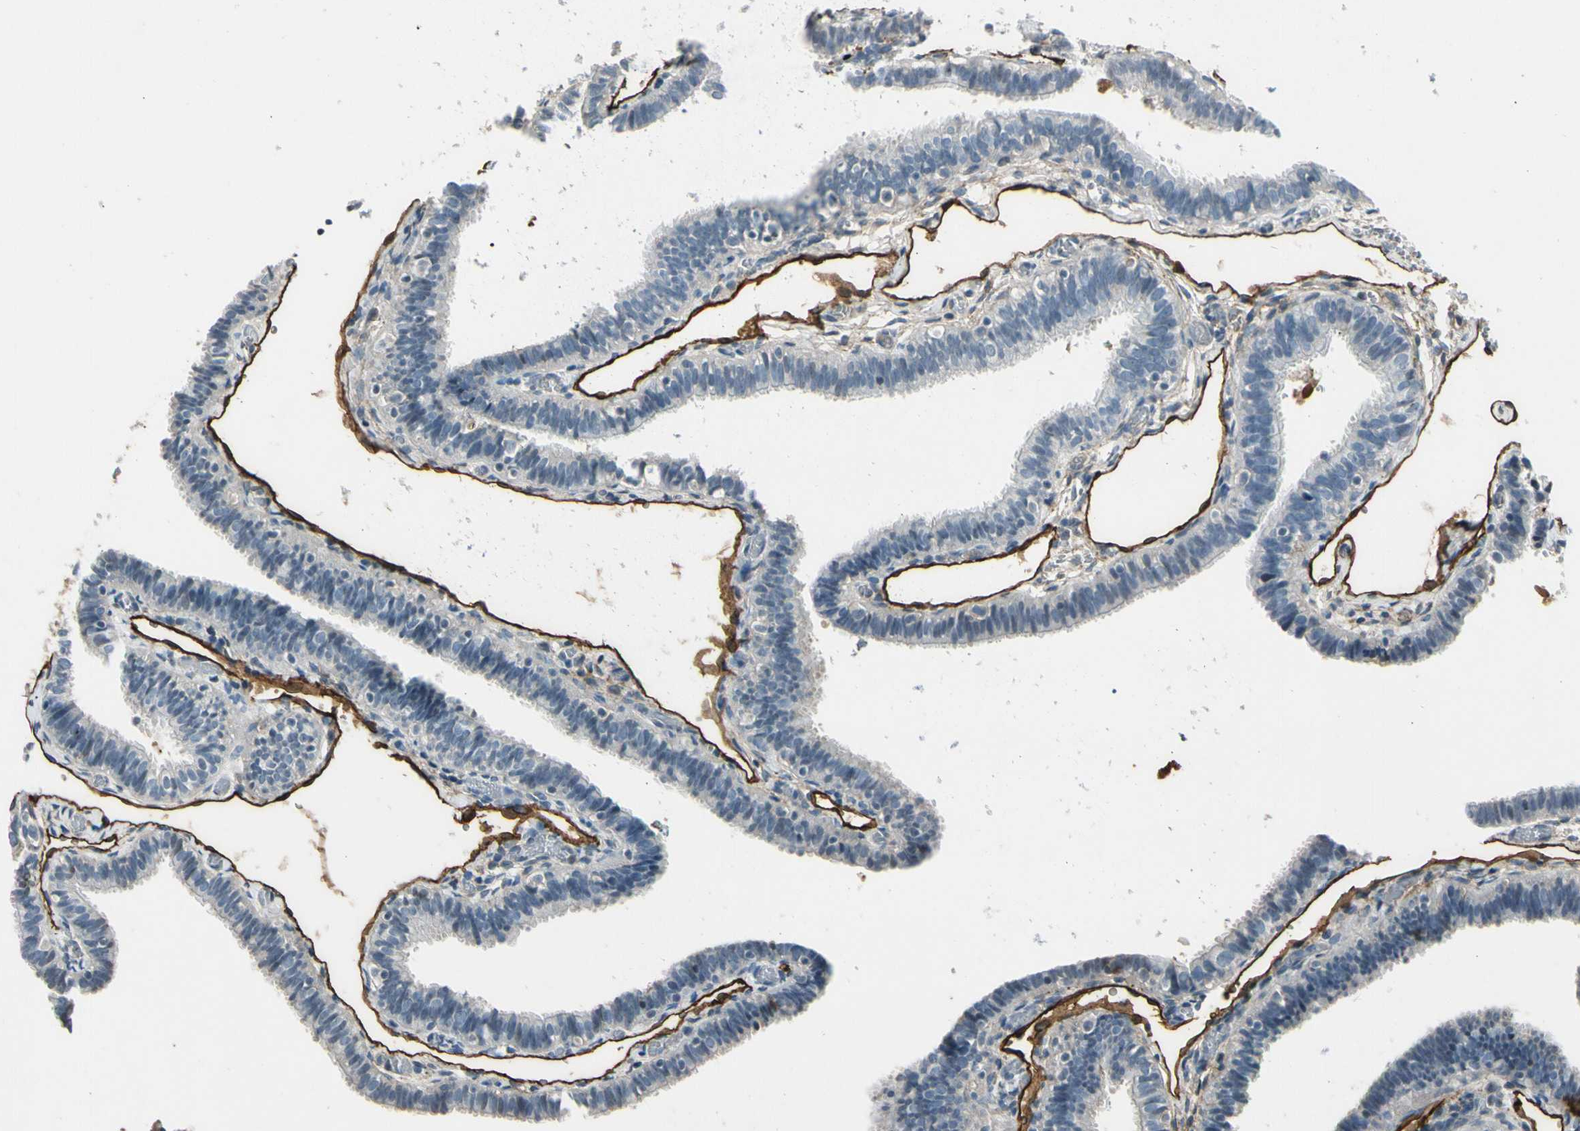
{"staining": {"intensity": "negative", "quantity": "none", "location": "none"}, "tissue": "fallopian tube", "cell_type": "Glandular cells", "image_type": "normal", "snomed": [{"axis": "morphology", "description": "Normal tissue, NOS"}, {"axis": "topography", "description": "Fallopian tube"}], "caption": "Protein analysis of normal fallopian tube reveals no significant staining in glandular cells.", "gene": "PDPN", "patient": {"sex": "female", "age": 46}}